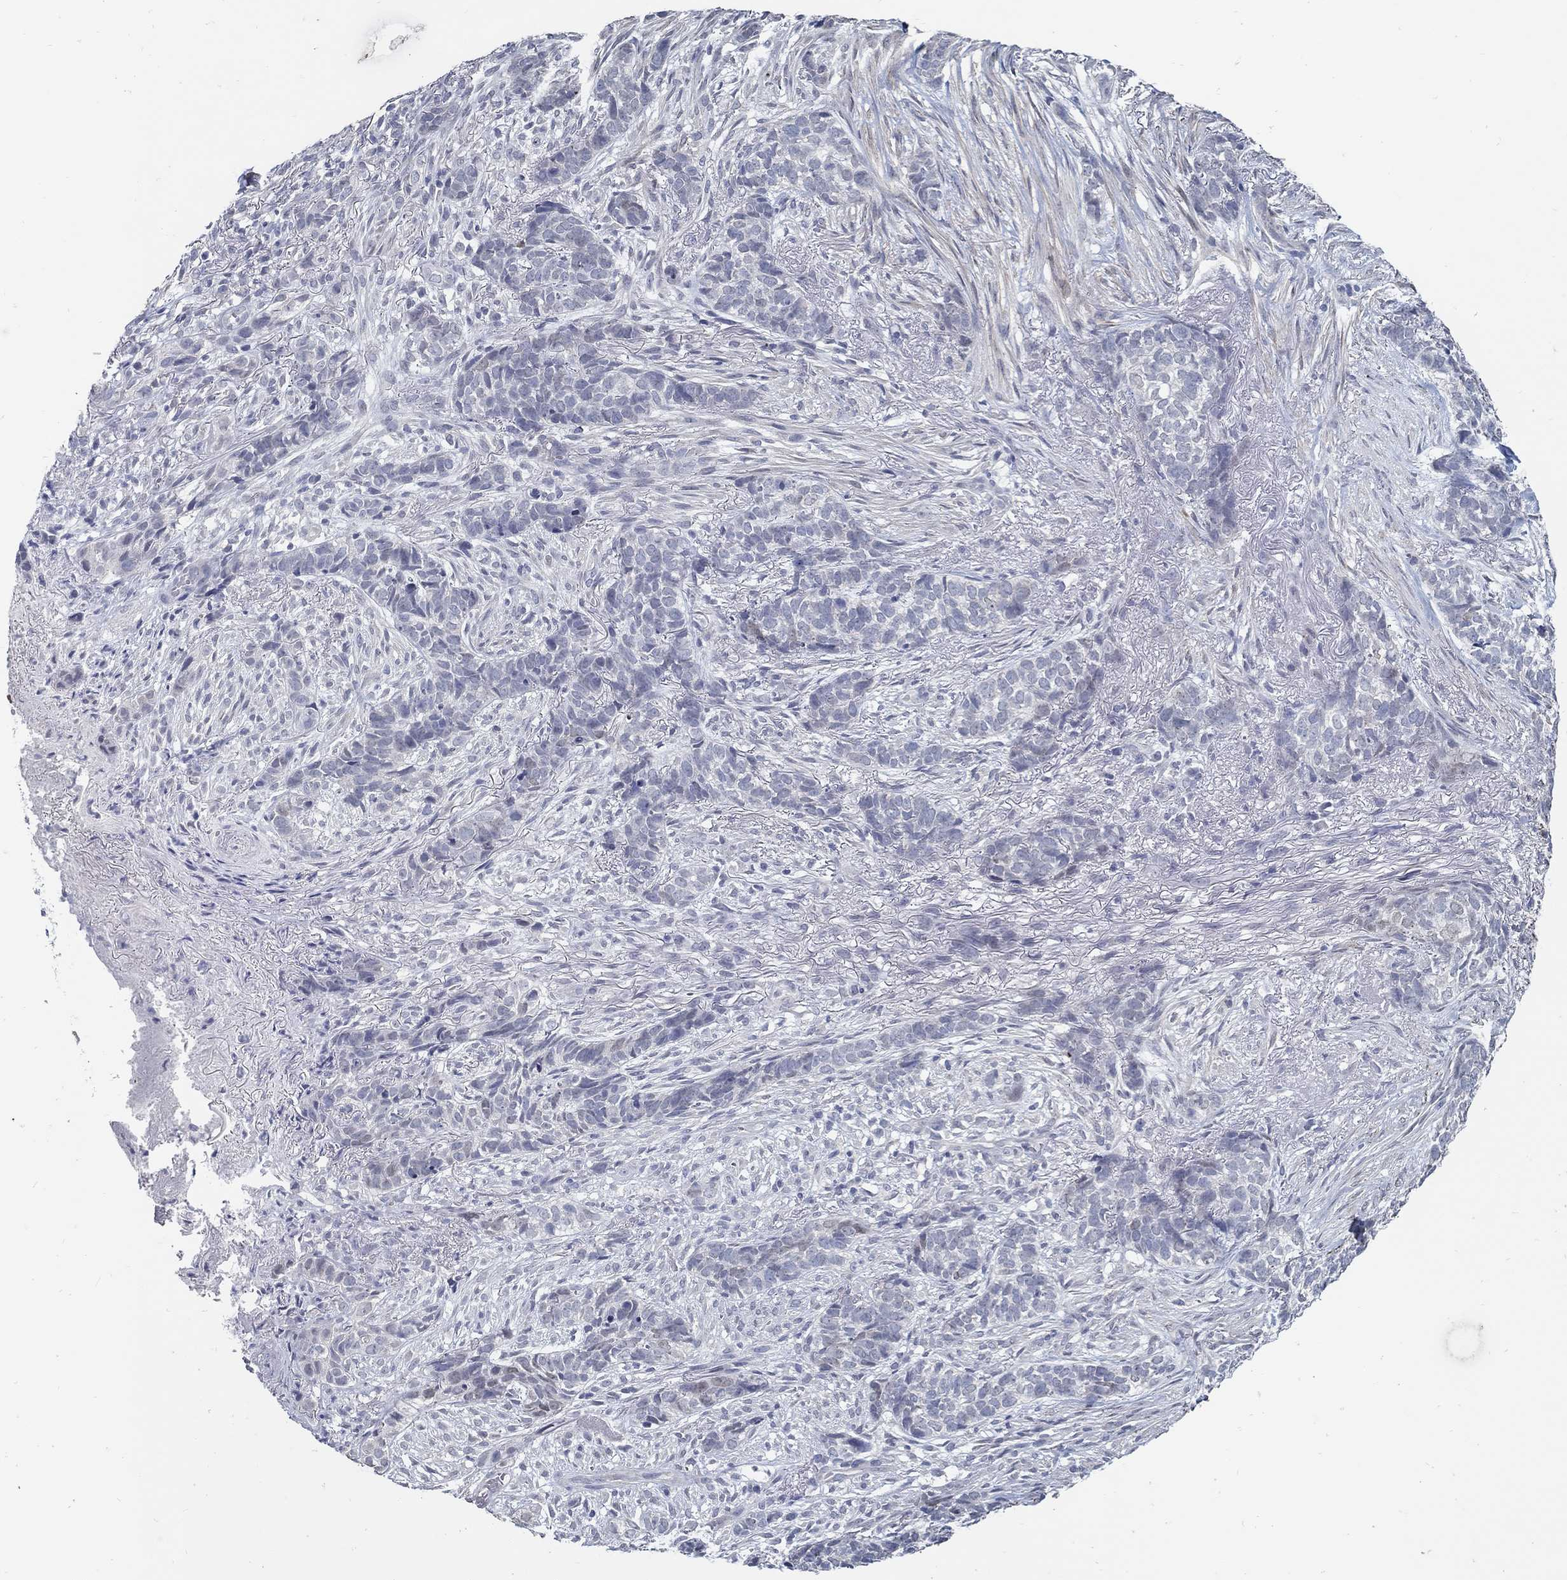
{"staining": {"intensity": "negative", "quantity": "none", "location": "none"}, "tissue": "skin cancer", "cell_type": "Tumor cells", "image_type": "cancer", "snomed": [{"axis": "morphology", "description": "Basal cell carcinoma"}, {"axis": "topography", "description": "Skin"}], "caption": "Immunohistochemistry (IHC) of skin cancer displays no positivity in tumor cells. (DAB (3,3'-diaminobenzidine) immunohistochemistry (IHC) with hematoxylin counter stain).", "gene": "USP29", "patient": {"sex": "female", "age": 69}}